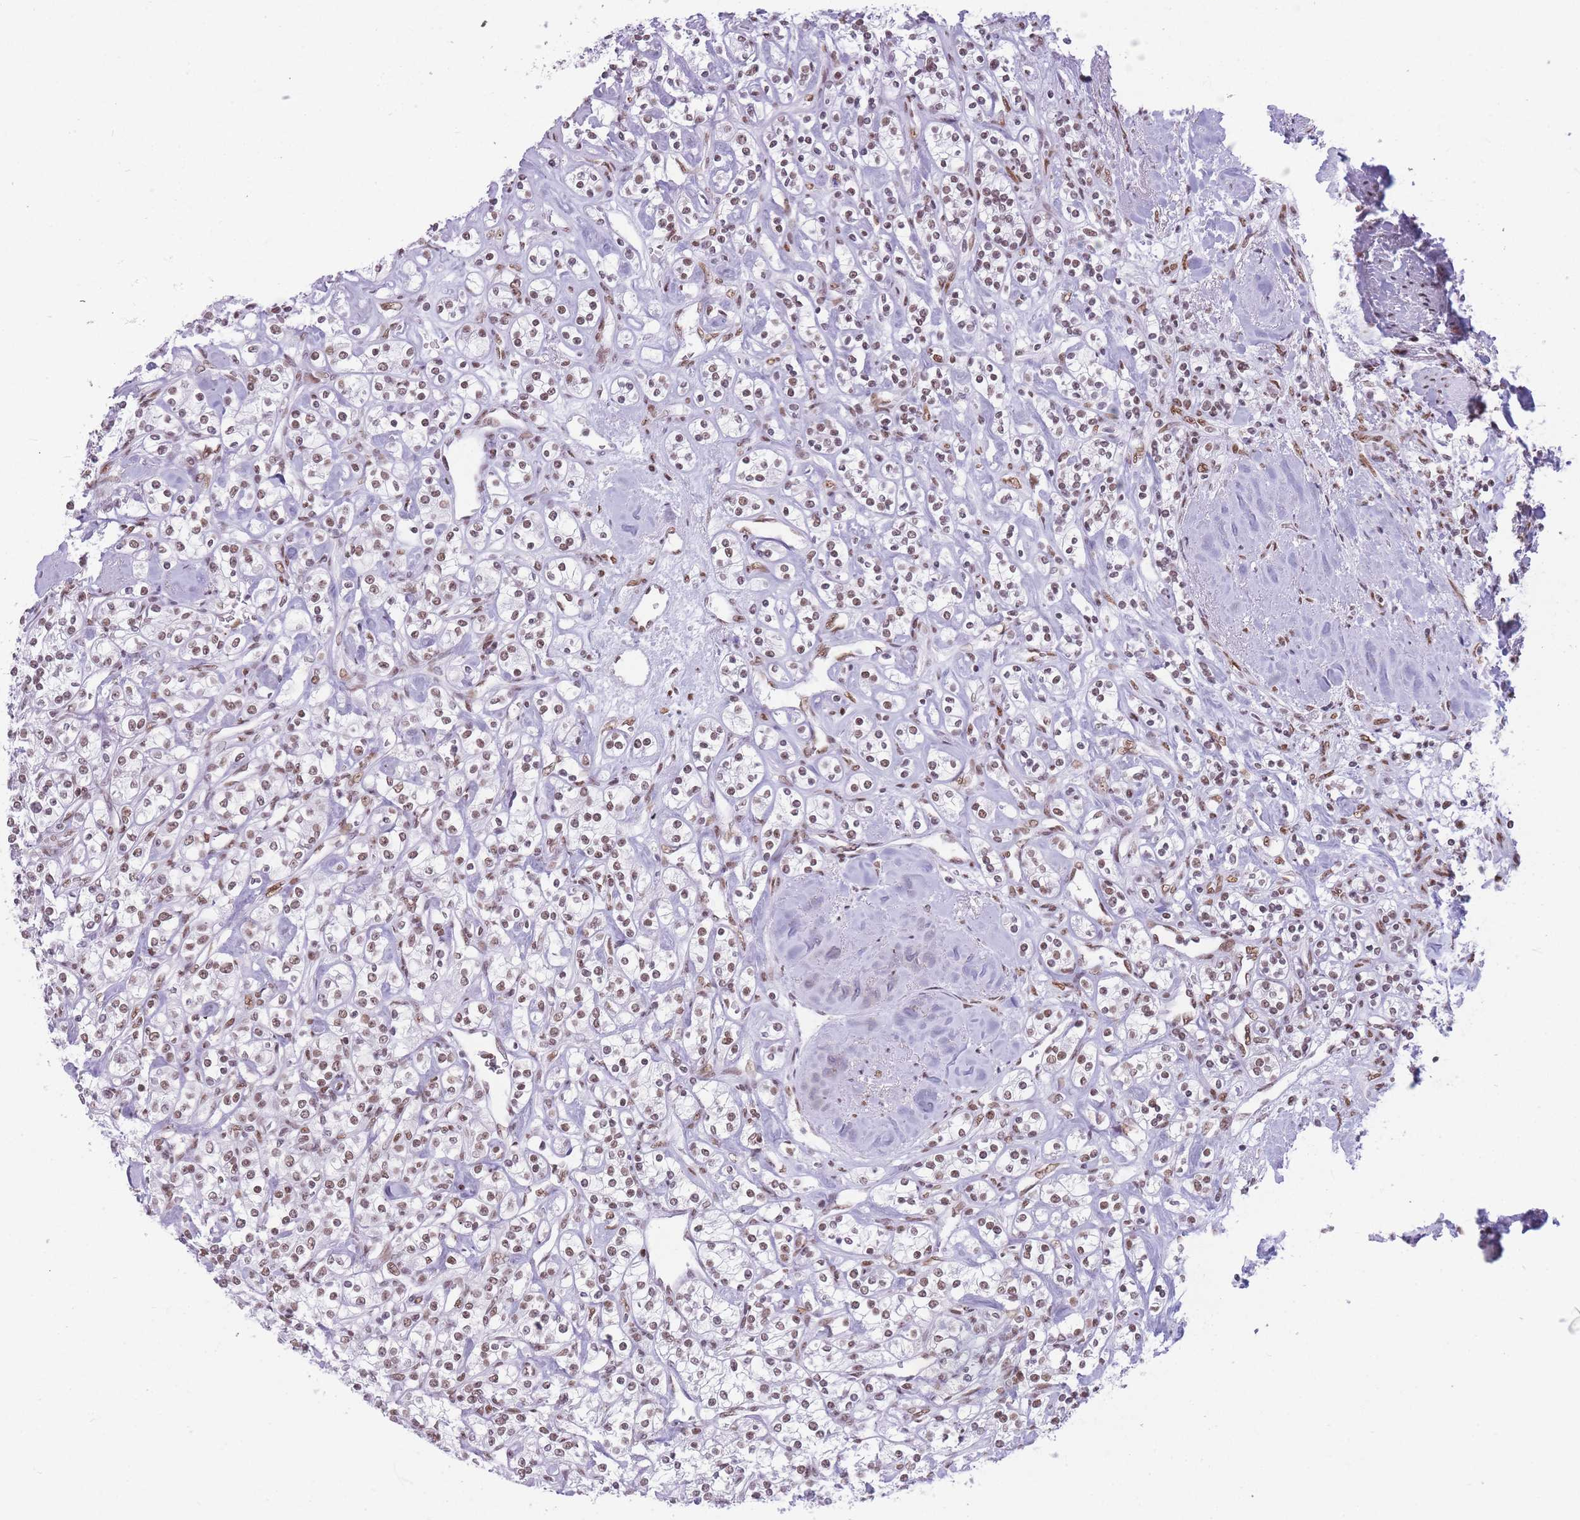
{"staining": {"intensity": "moderate", "quantity": "25%-75%", "location": "nuclear"}, "tissue": "renal cancer", "cell_type": "Tumor cells", "image_type": "cancer", "snomed": [{"axis": "morphology", "description": "Adenocarcinoma, NOS"}, {"axis": "topography", "description": "Kidney"}], "caption": "IHC photomicrograph of human renal cancer (adenocarcinoma) stained for a protein (brown), which displays medium levels of moderate nuclear positivity in about 25%-75% of tumor cells.", "gene": "HNRNPUL1", "patient": {"sex": "male", "age": 77}}